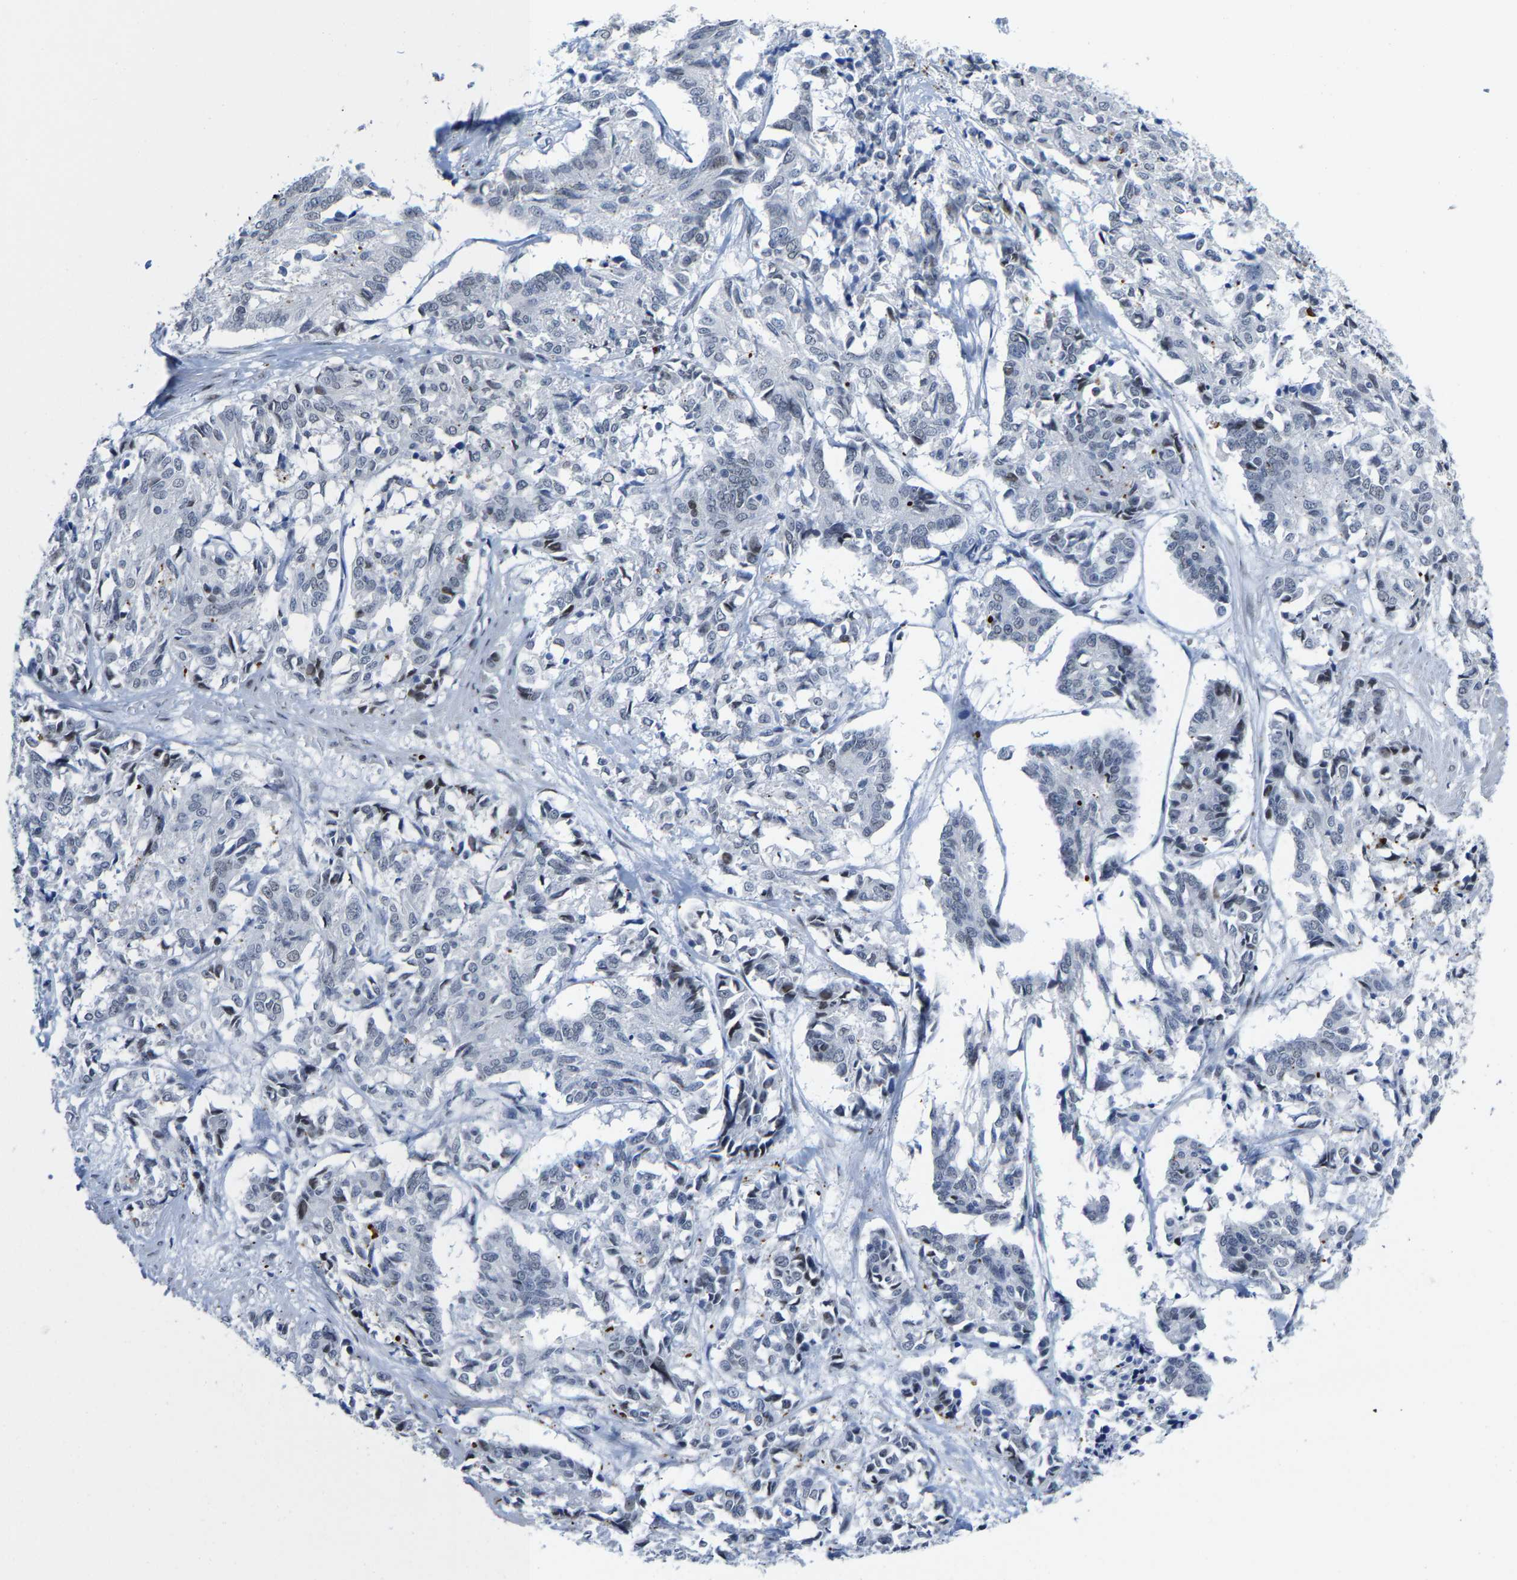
{"staining": {"intensity": "negative", "quantity": "none", "location": "none"}, "tissue": "cervical cancer", "cell_type": "Tumor cells", "image_type": "cancer", "snomed": [{"axis": "morphology", "description": "Squamous cell carcinoma, NOS"}, {"axis": "topography", "description": "Cervix"}], "caption": "Tumor cells are negative for brown protein staining in squamous cell carcinoma (cervical).", "gene": "SETD1B", "patient": {"sex": "female", "age": 35}}